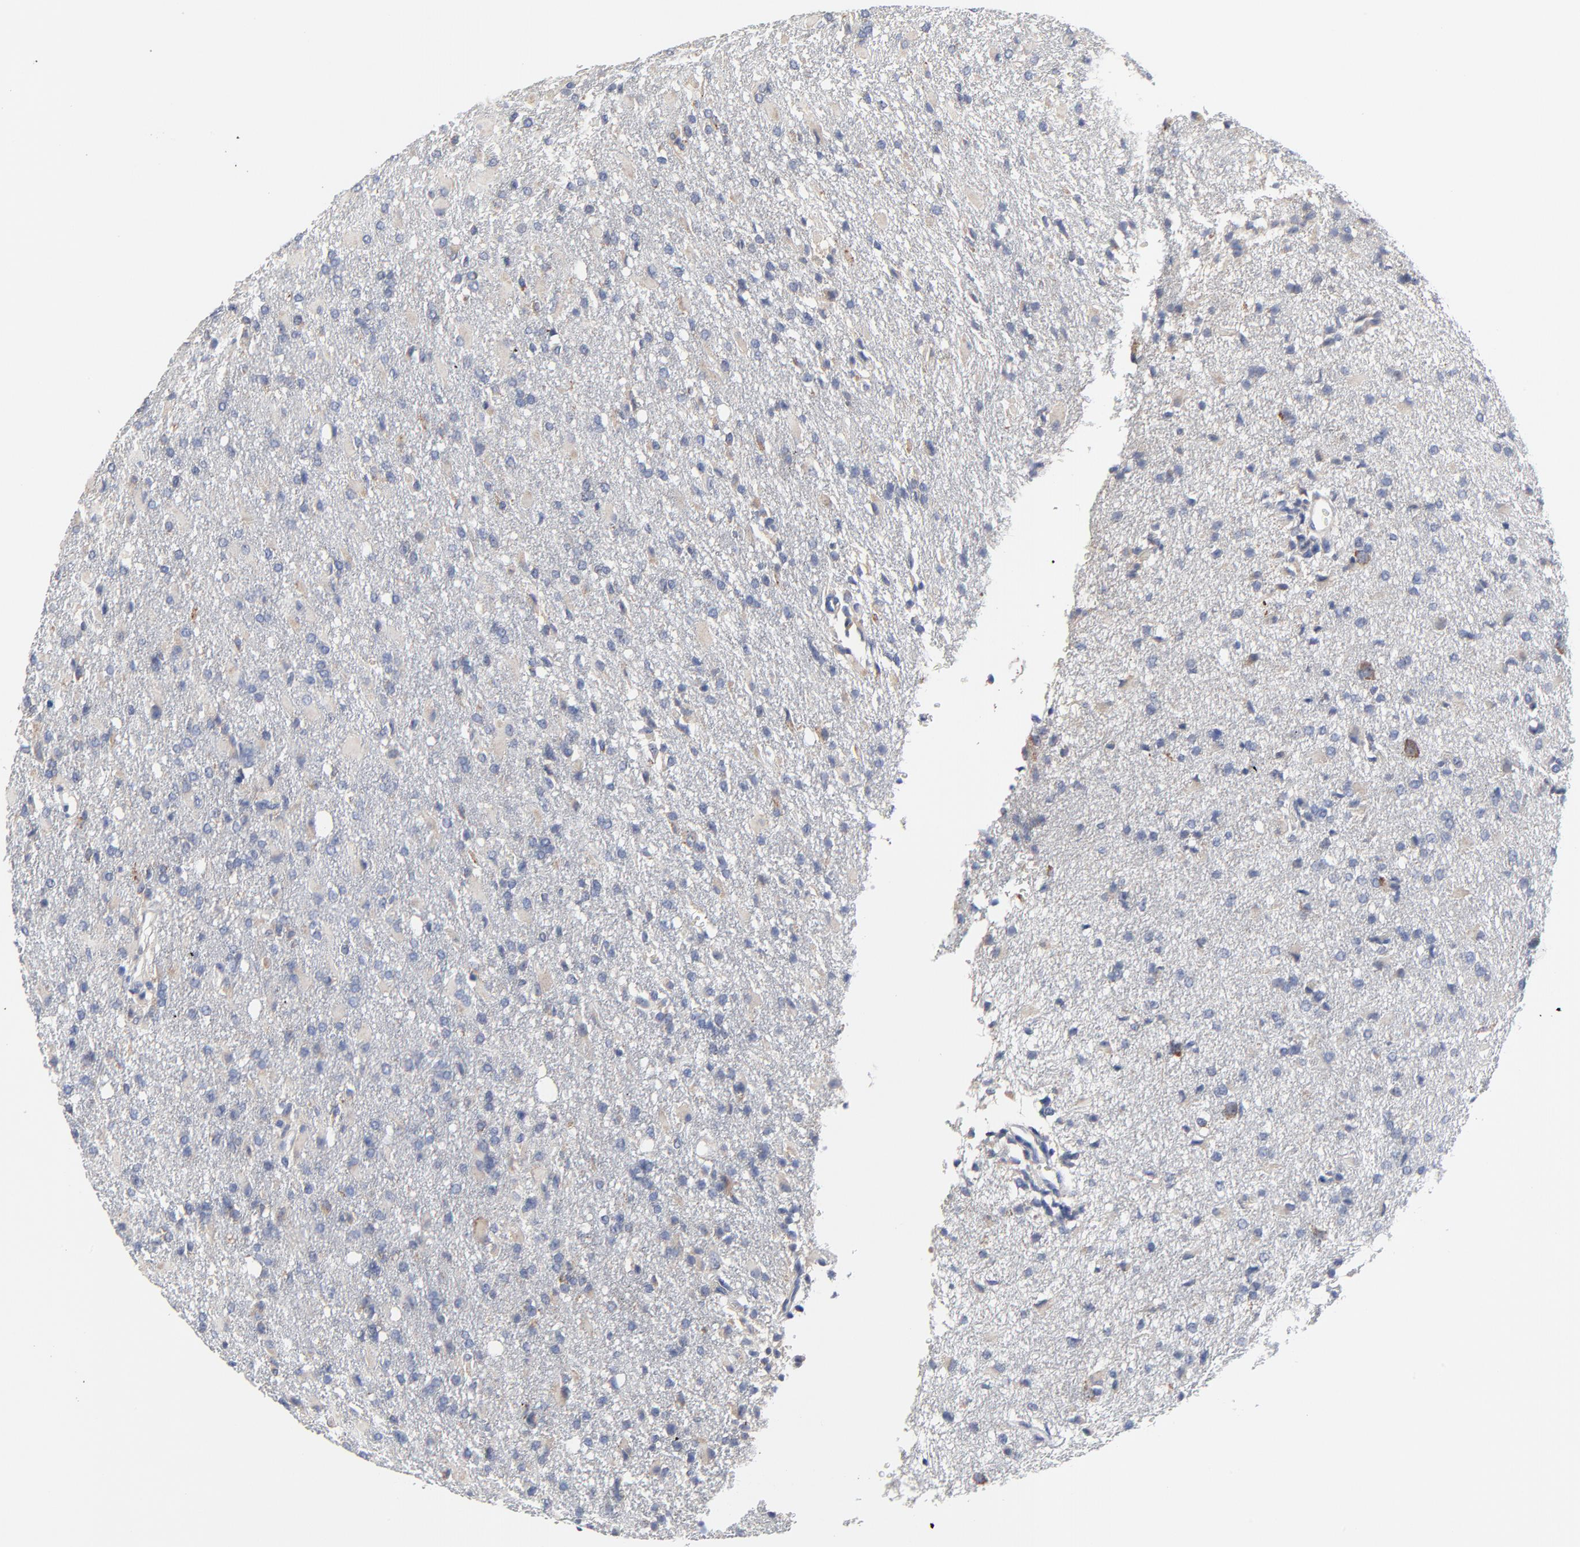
{"staining": {"intensity": "weak", "quantity": "25%-75%", "location": "cytoplasmic/membranous"}, "tissue": "glioma", "cell_type": "Tumor cells", "image_type": "cancer", "snomed": [{"axis": "morphology", "description": "Glioma, malignant, High grade"}, {"axis": "topography", "description": "Brain"}], "caption": "Weak cytoplasmic/membranous expression for a protein is identified in approximately 25%-75% of tumor cells of glioma using immunohistochemistry.", "gene": "DHRSX", "patient": {"sex": "male", "age": 68}}